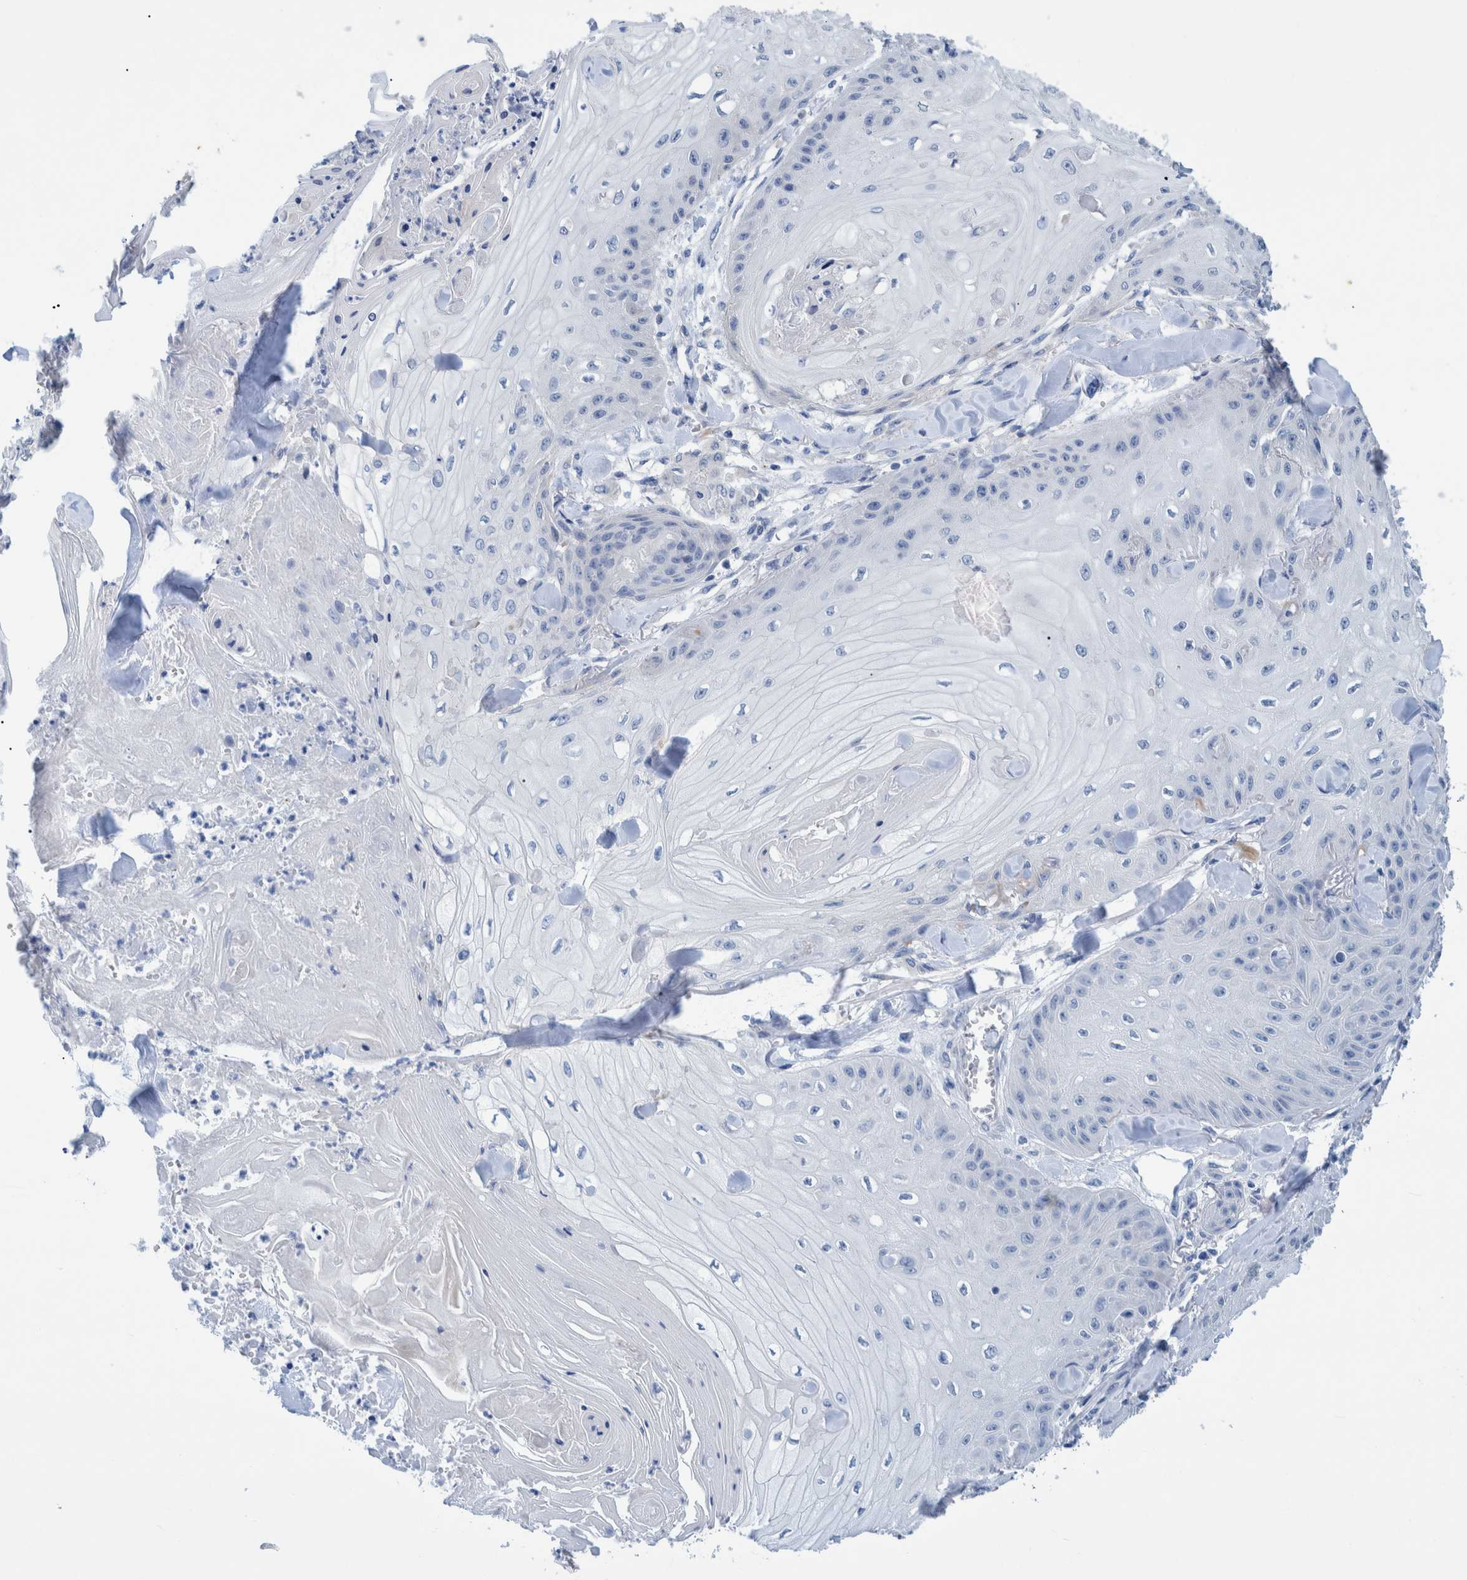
{"staining": {"intensity": "negative", "quantity": "none", "location": "none"}, "tissue": "skin cancer", "cell_type": "Tumor cells", "image_type": "cancer", "snomed": [{"axis": "morphology", "description": "Squamous cell carcinoma, NOS"}, {"axis": "topography", "description": "Skin"}], "caption": "The image displays no significant positivity in tumor cells of skin cancer (squamous cell carcinoma).", "gene": "MKS1", "patient": {"sex": "male", "age": 74}}